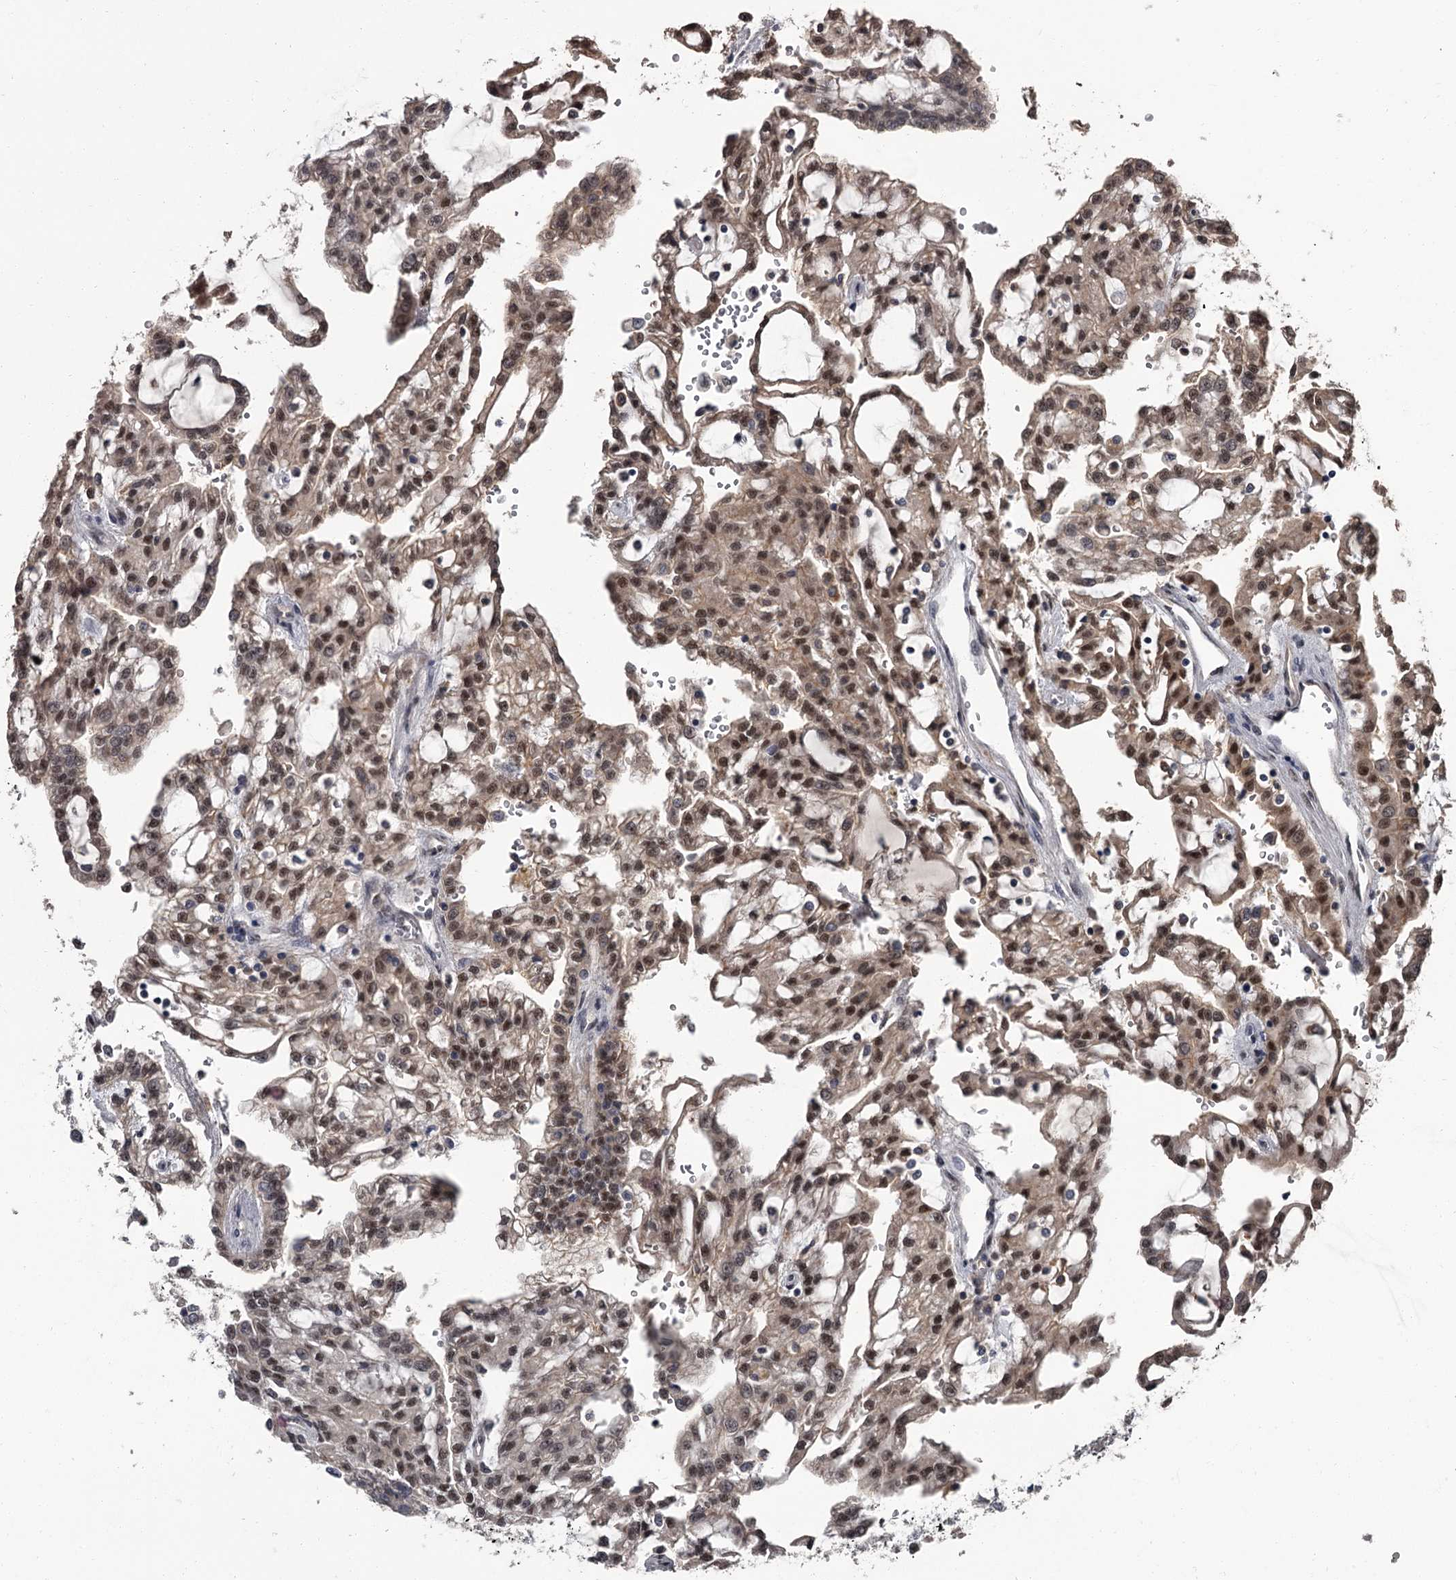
{"staining": {"intensity": "moderate", "quantity": ">75%", "location": "cytoplasmic/membranous,nuclear"}, "tissue": "renal cancer", "cell_type": "Tumor cells", "image_type": "cancer", "snomed": [{"axis": "morphology", "description": "Adenocarcinoma, NOS"}, {"axis": "topography", "description": "Kidney"}], "caption": "Human adenocarcinoma (renal) stained for a protein (brown) shows moderate cytoplasmic/membranous and nuclear positive expression in about >75% of tumor cells.", "gene": "PRPF40B", "patient": {"sex": "male", "age": 63}}